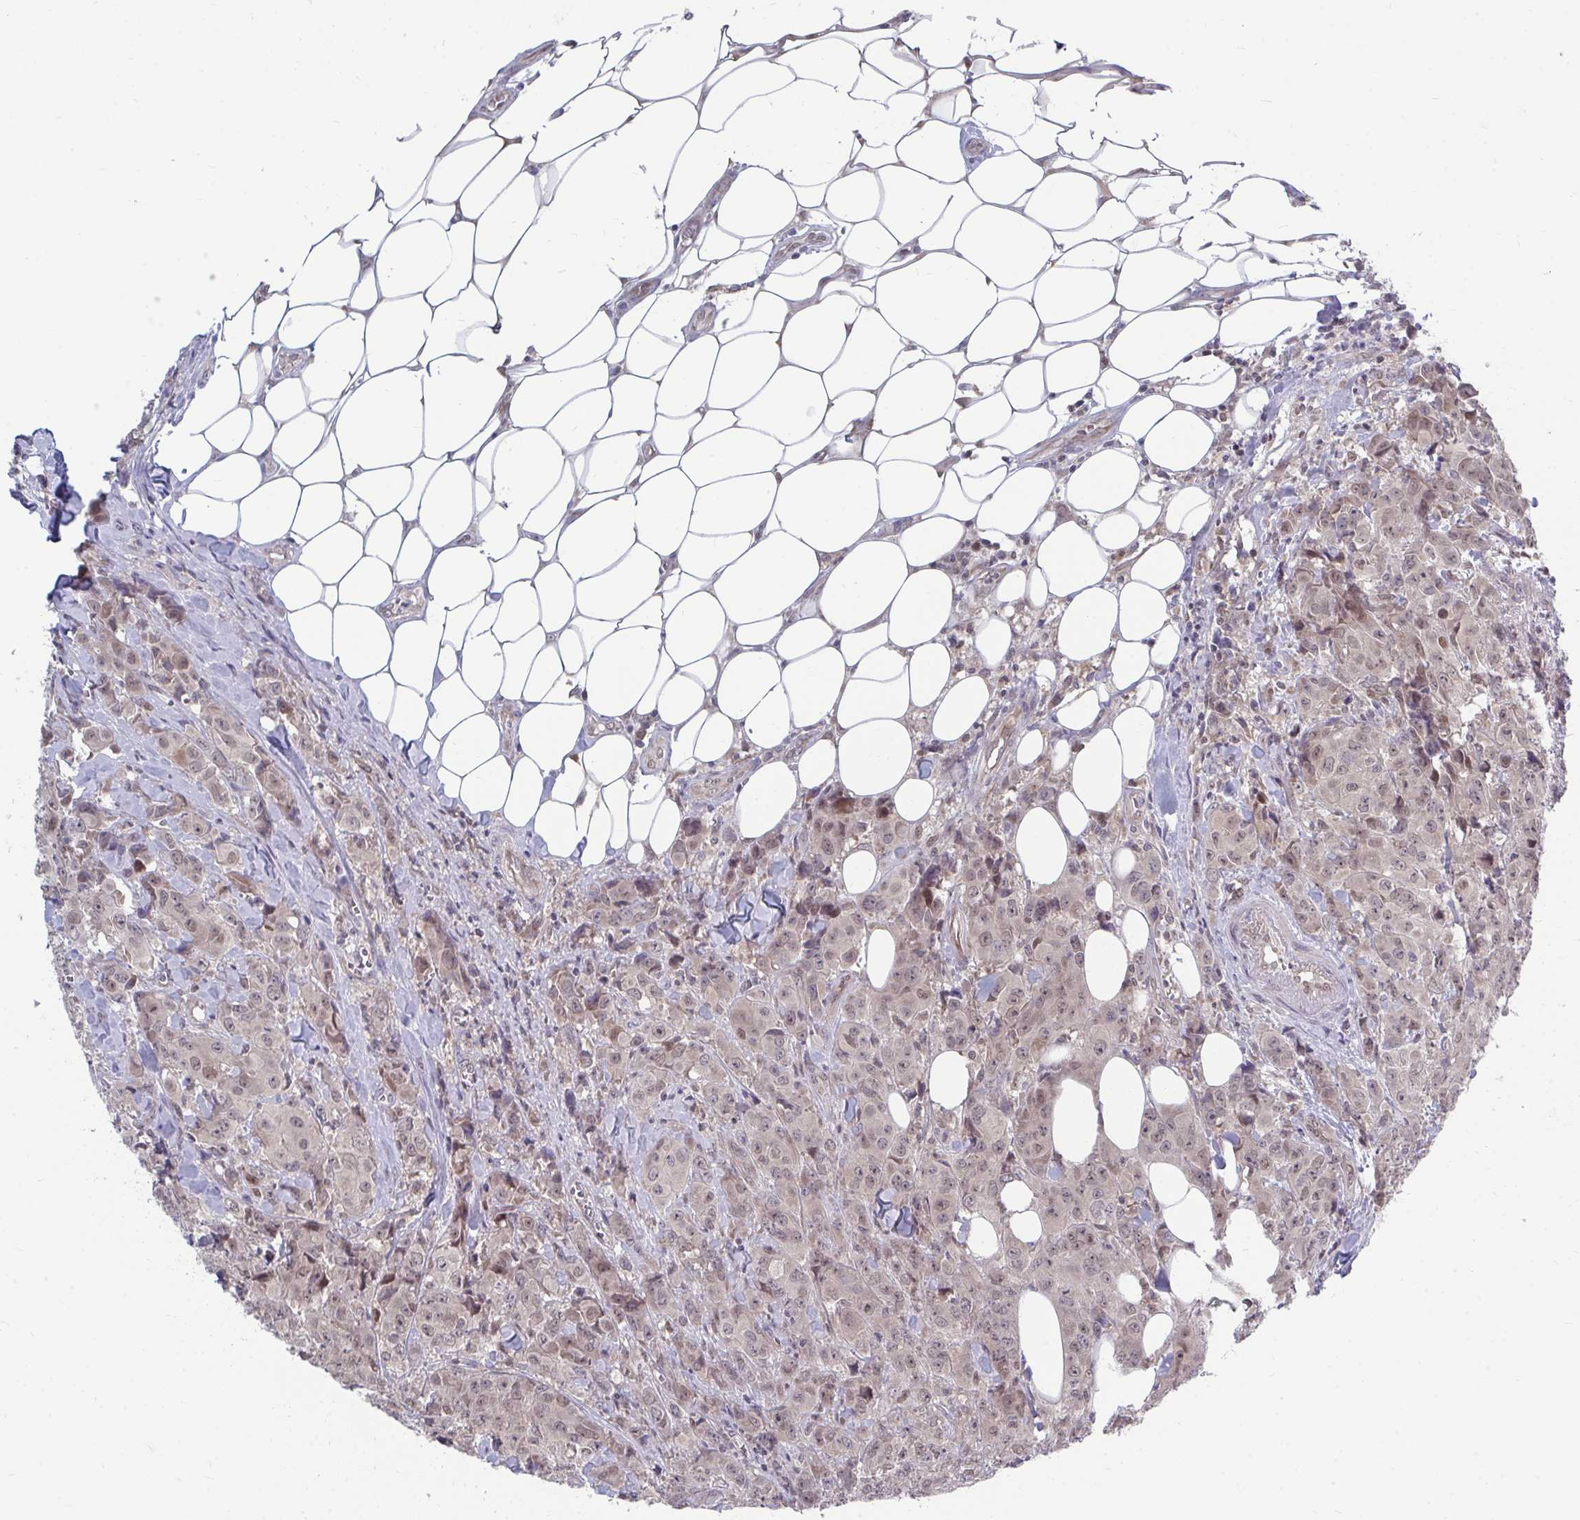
{"staining": {"intensity": "weak", "quantity": ">75%", "location": "nuclear"}, "tissue": "breast cancer", "cell_type": "Tumor cells", "image_type": "cancer", "snomed": [{"axis": "morphology", "description": "Normal tissue, NOS"}, {"axis": "morphology", "description": "Duct carcinoma"}, {"axis": "topography", "description": "Breast"}], "caption": "Infiltrating ductal carcinoma (breast) stained for a protein (brown) reveals weak nuclear positive positivity in approximately >75% of tumor cells.", "gene": "MROH8", "patient": {"sex": "female", "age": 43}}